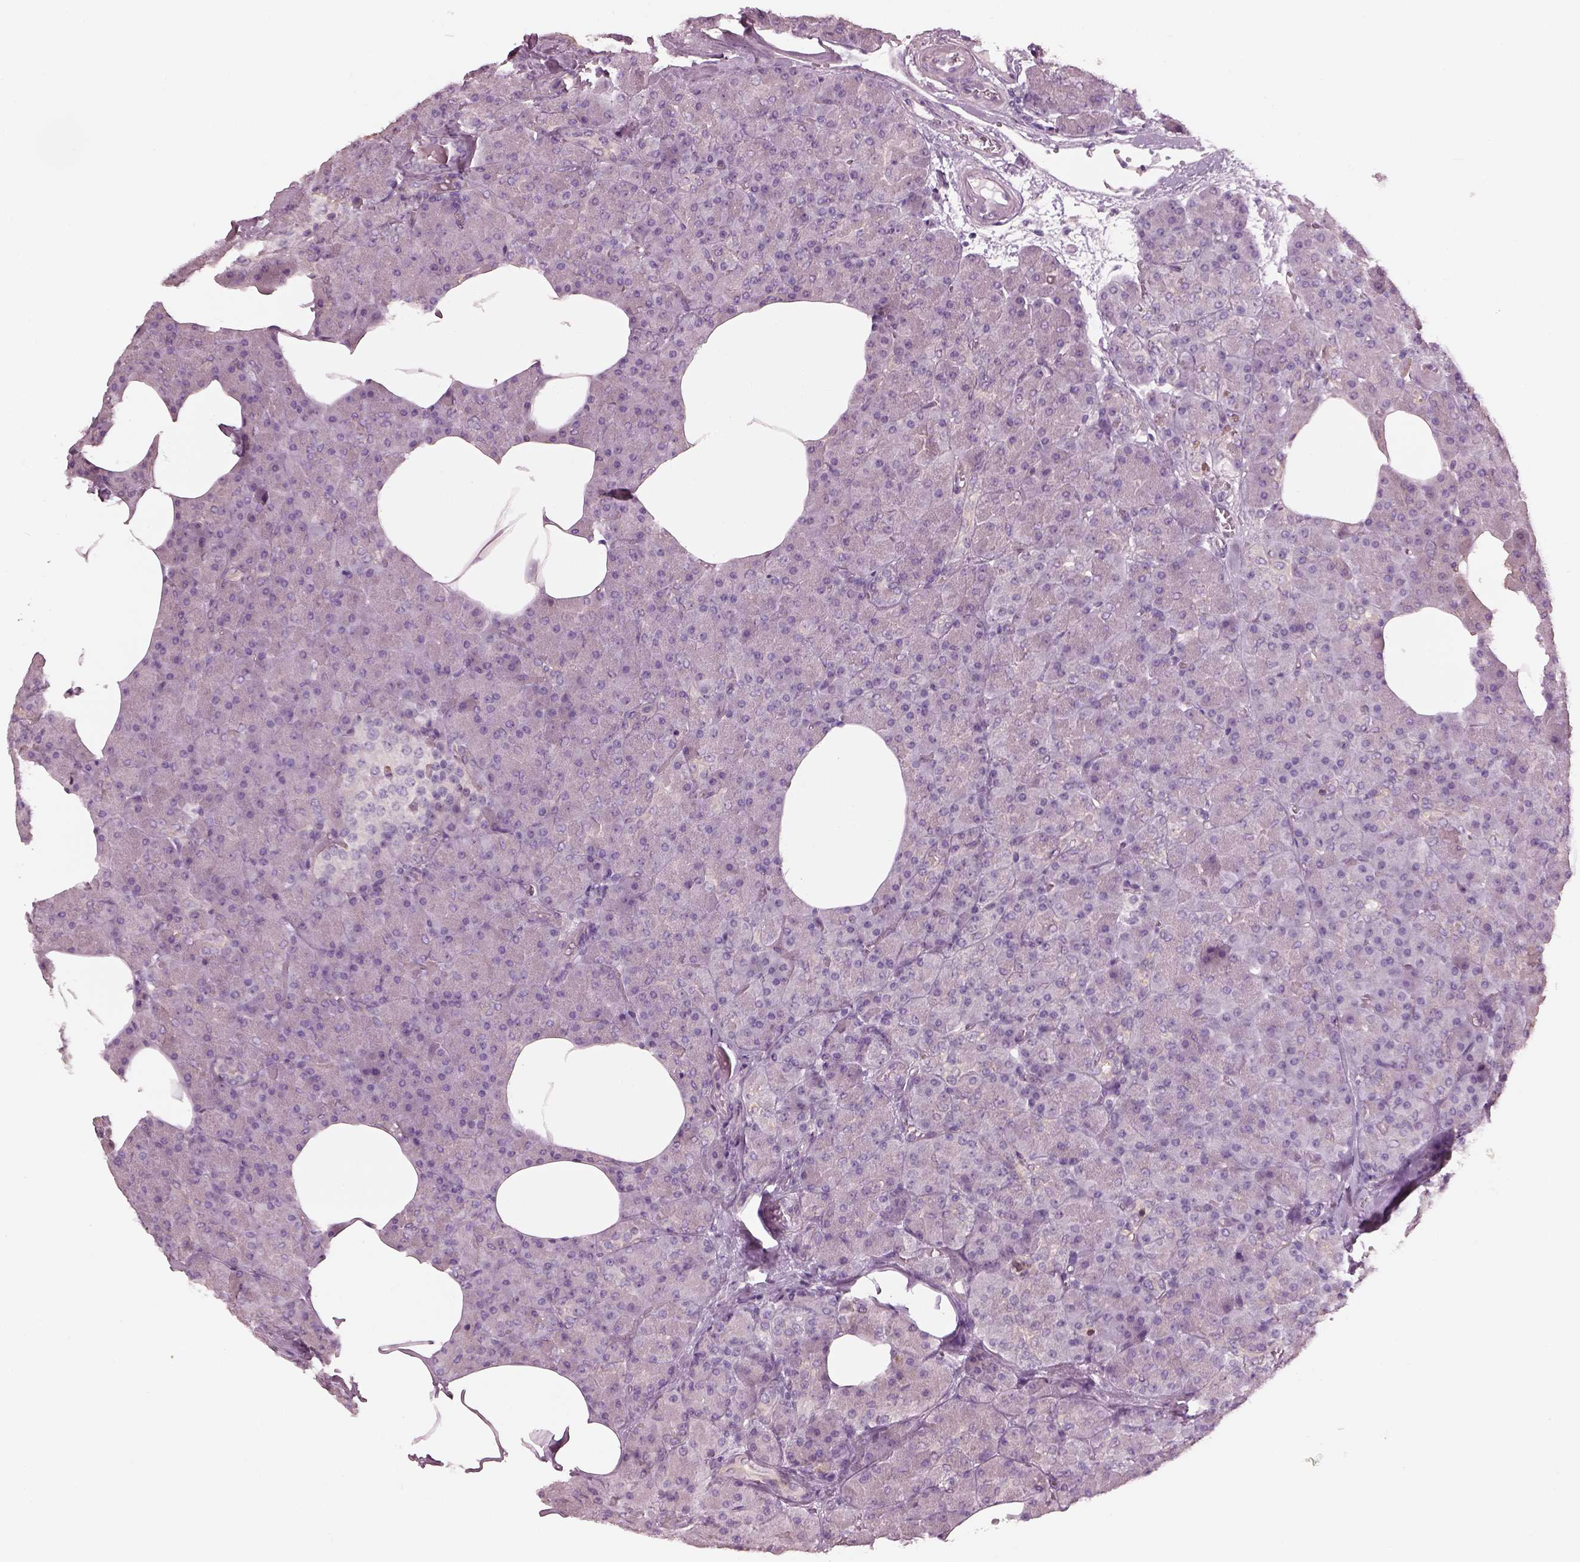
{"staining": {"intensity": "negative", "quantity": "none", "location": "none"}, "tissue": "pancreas", "cell_type": "Exocrine glandular cells", "image_type": "normal", "snomed": [{"axis": "morphology", "description": "Normal tissue, NOS"}, {"axis": "topography", "description": "Pancreas"}], "caption": "The photomicrograph reveals no significant staining in exocrine glandular cells of pancreas.", "gene": "CACNG4", "patient": {"sex": "female", "age": 45}}